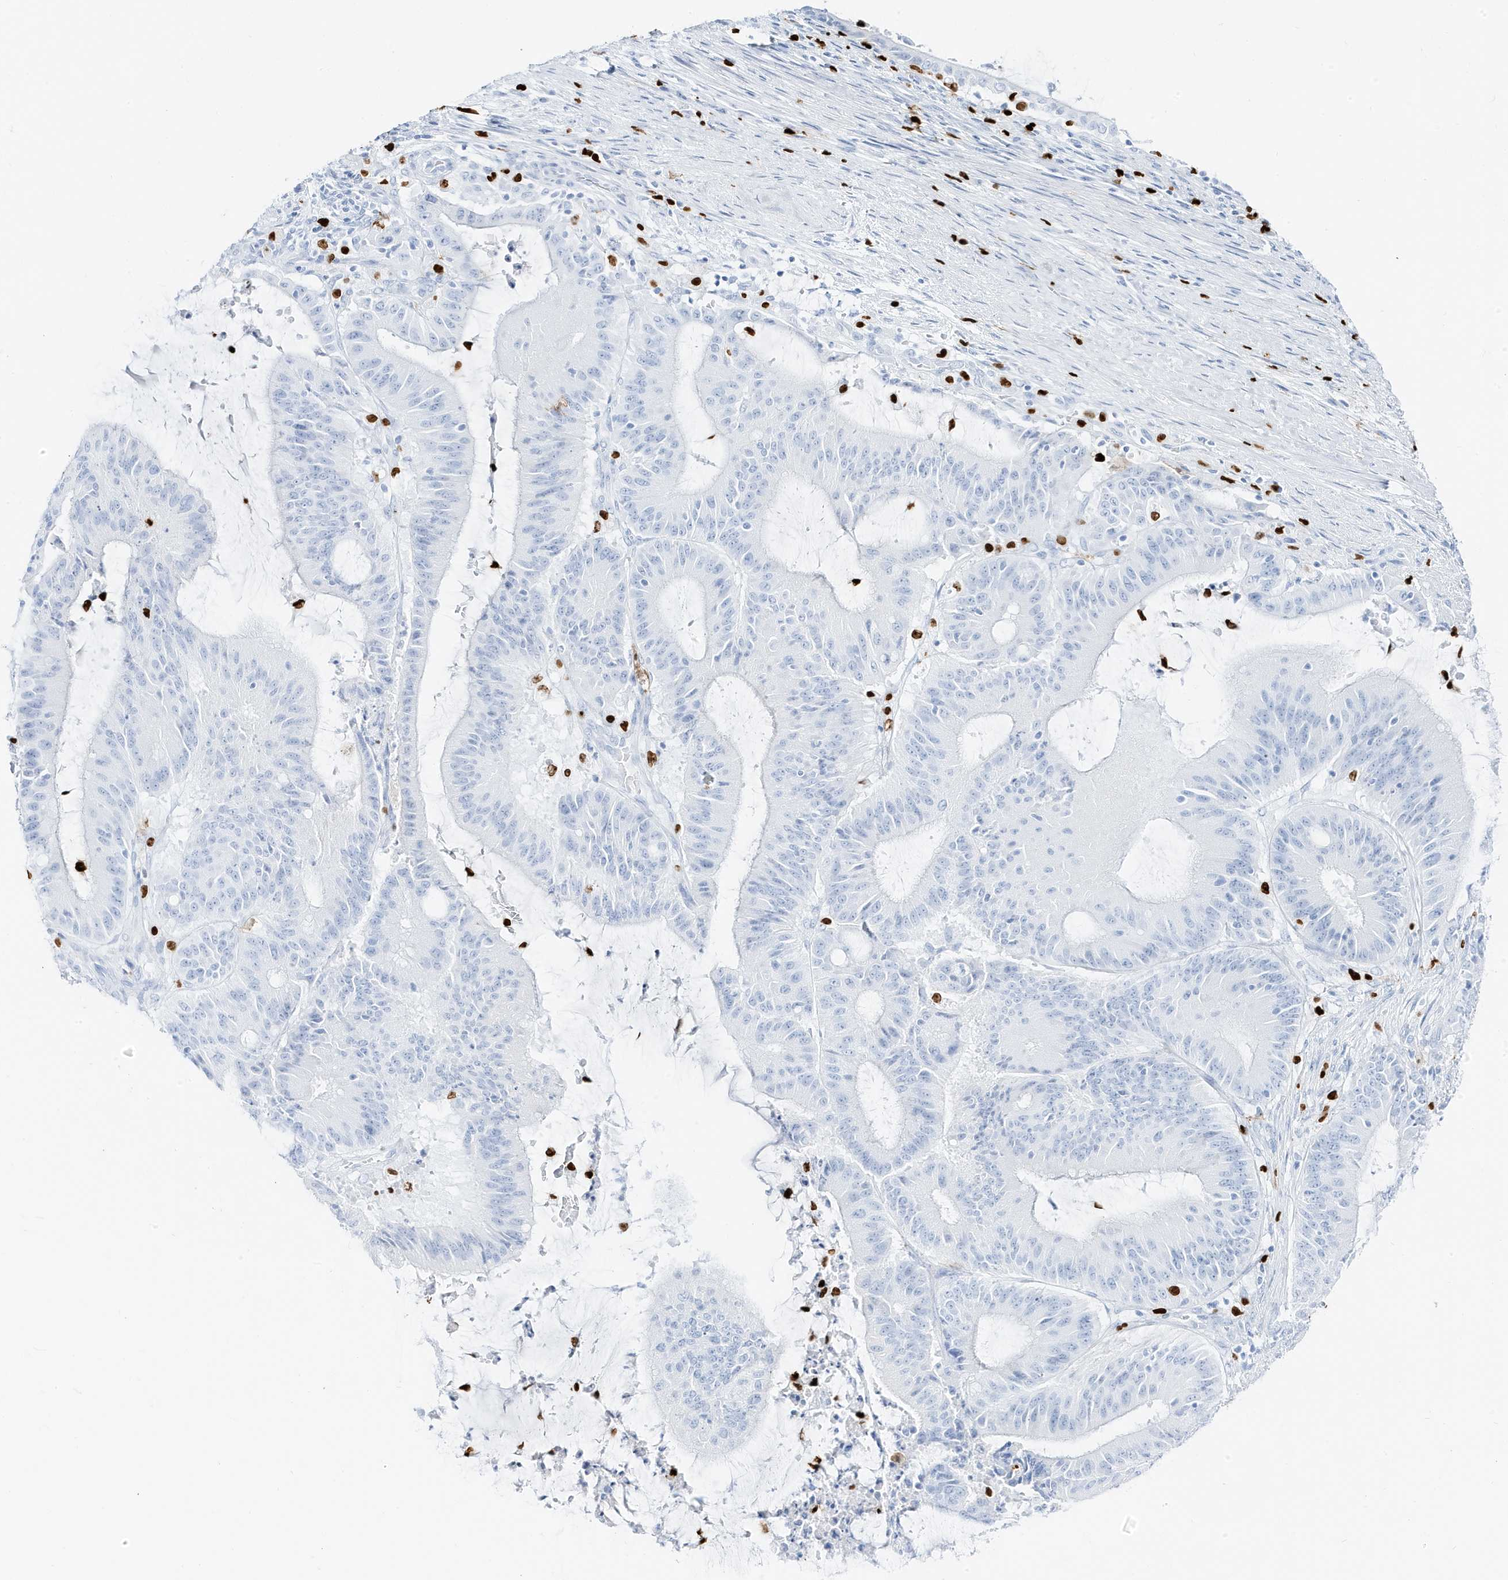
{"staining": {"intensity": "negative", "quantity": "none", "location": "none"}, "tissue": "liver cancer", "cell_type": "Tumor cells", "image_type": "cancer", "snomed": [{"axis": "morphology", "description": "Normal tissue, NOS"}, {"axis": "morphology", "description": "Cholangiocarcinoma"}, {"axis": "topography", "description": "Liver"}, {"axis": "topography", "description": "Peripheral nerve tissue"}], "caption": "The immunohistochemistry (IHC) photomicrograph has no significant expression in tumor cells of liver cancer tissue.", "gene": "MNDA", "patient": {"sex": "female", "age": 73}}